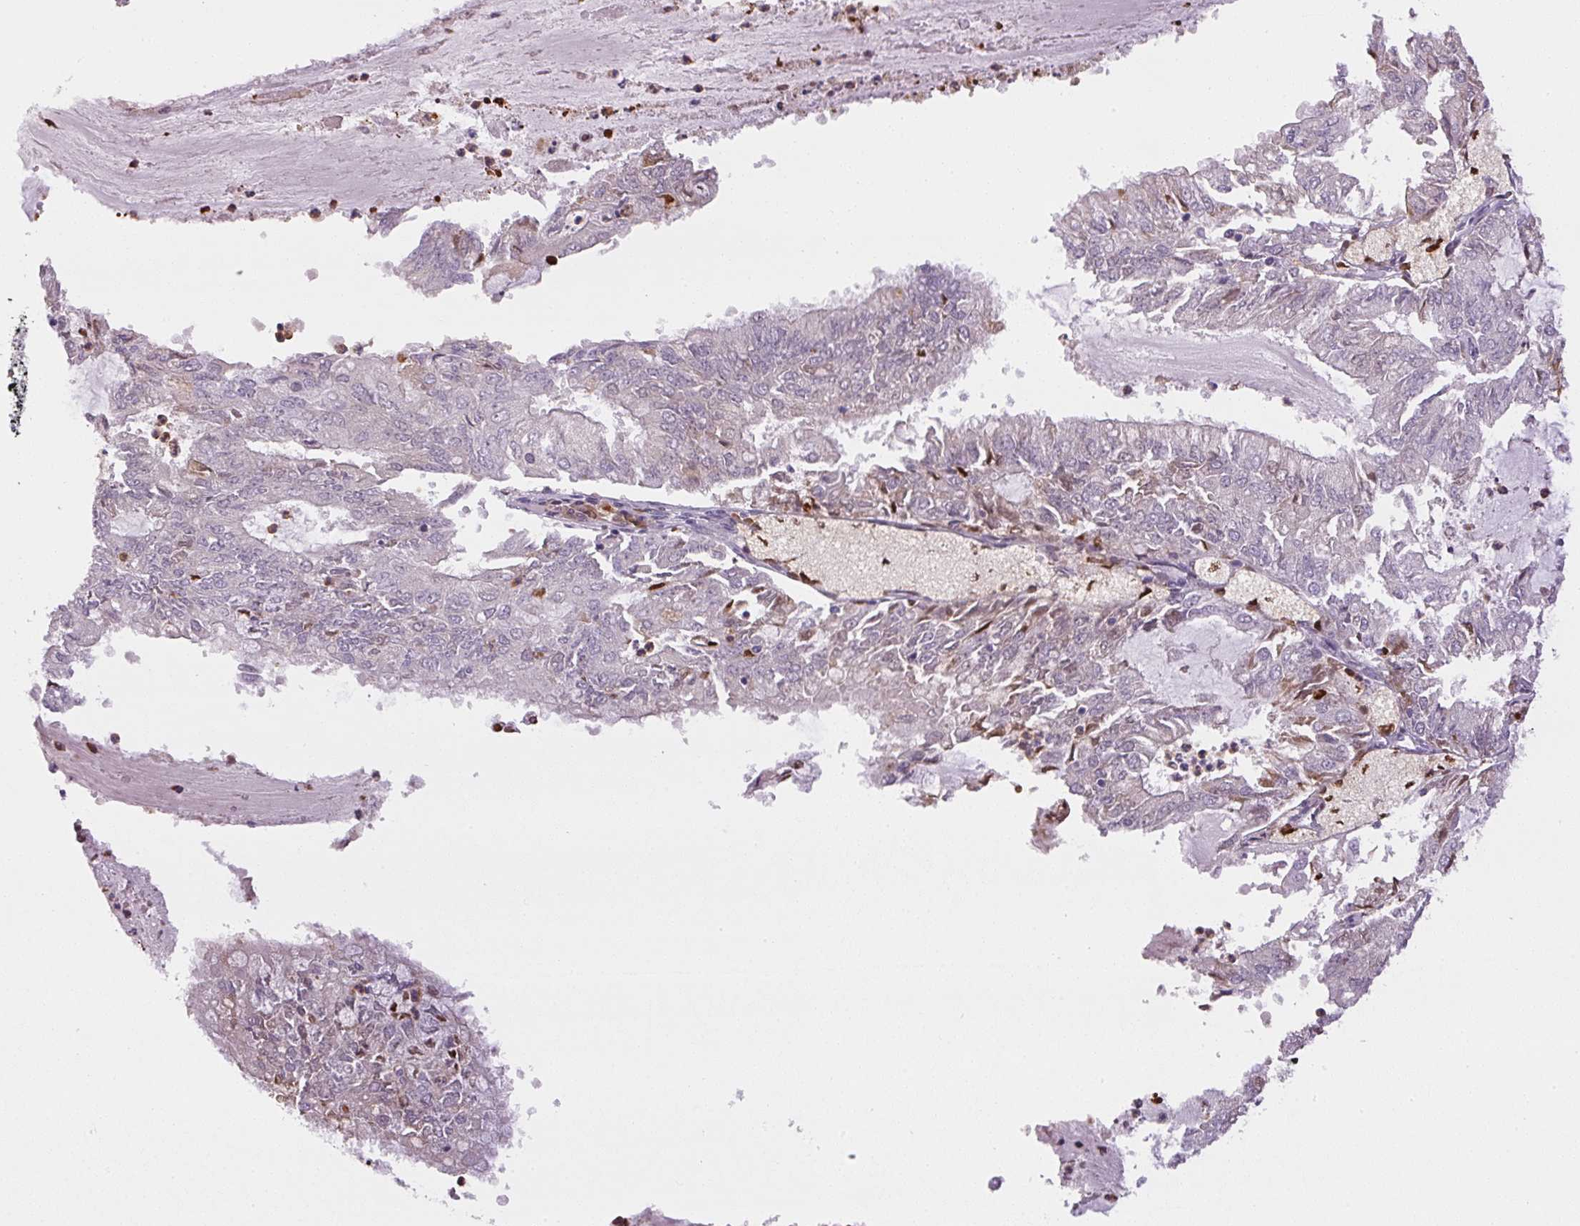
{"staining": {"intensity": "negative", "quantity": "none", "location": "none"}, "tissue": "endometrial cancer", "cell_type": "Tumor cells", "image_type": "cancer", "snomed": [{"axis": "morphology", "description": "Adenocarcinoma, NOS"}, {"axis": "topography", "description": "Endometrium"}], "caption": "DAB (3,3'-diaminobenzidine) immunohistochemical staining of human endometrial cancer (adenocarcinoma) demonstrates no significant expression in tumor cells. (Stains: DAB IHC with hematoxylin counter stain, Microscopy: brightfield microscopy at high magnification).", "gene": "SGF29", "patient": {"sex": "female", "age": 57}}